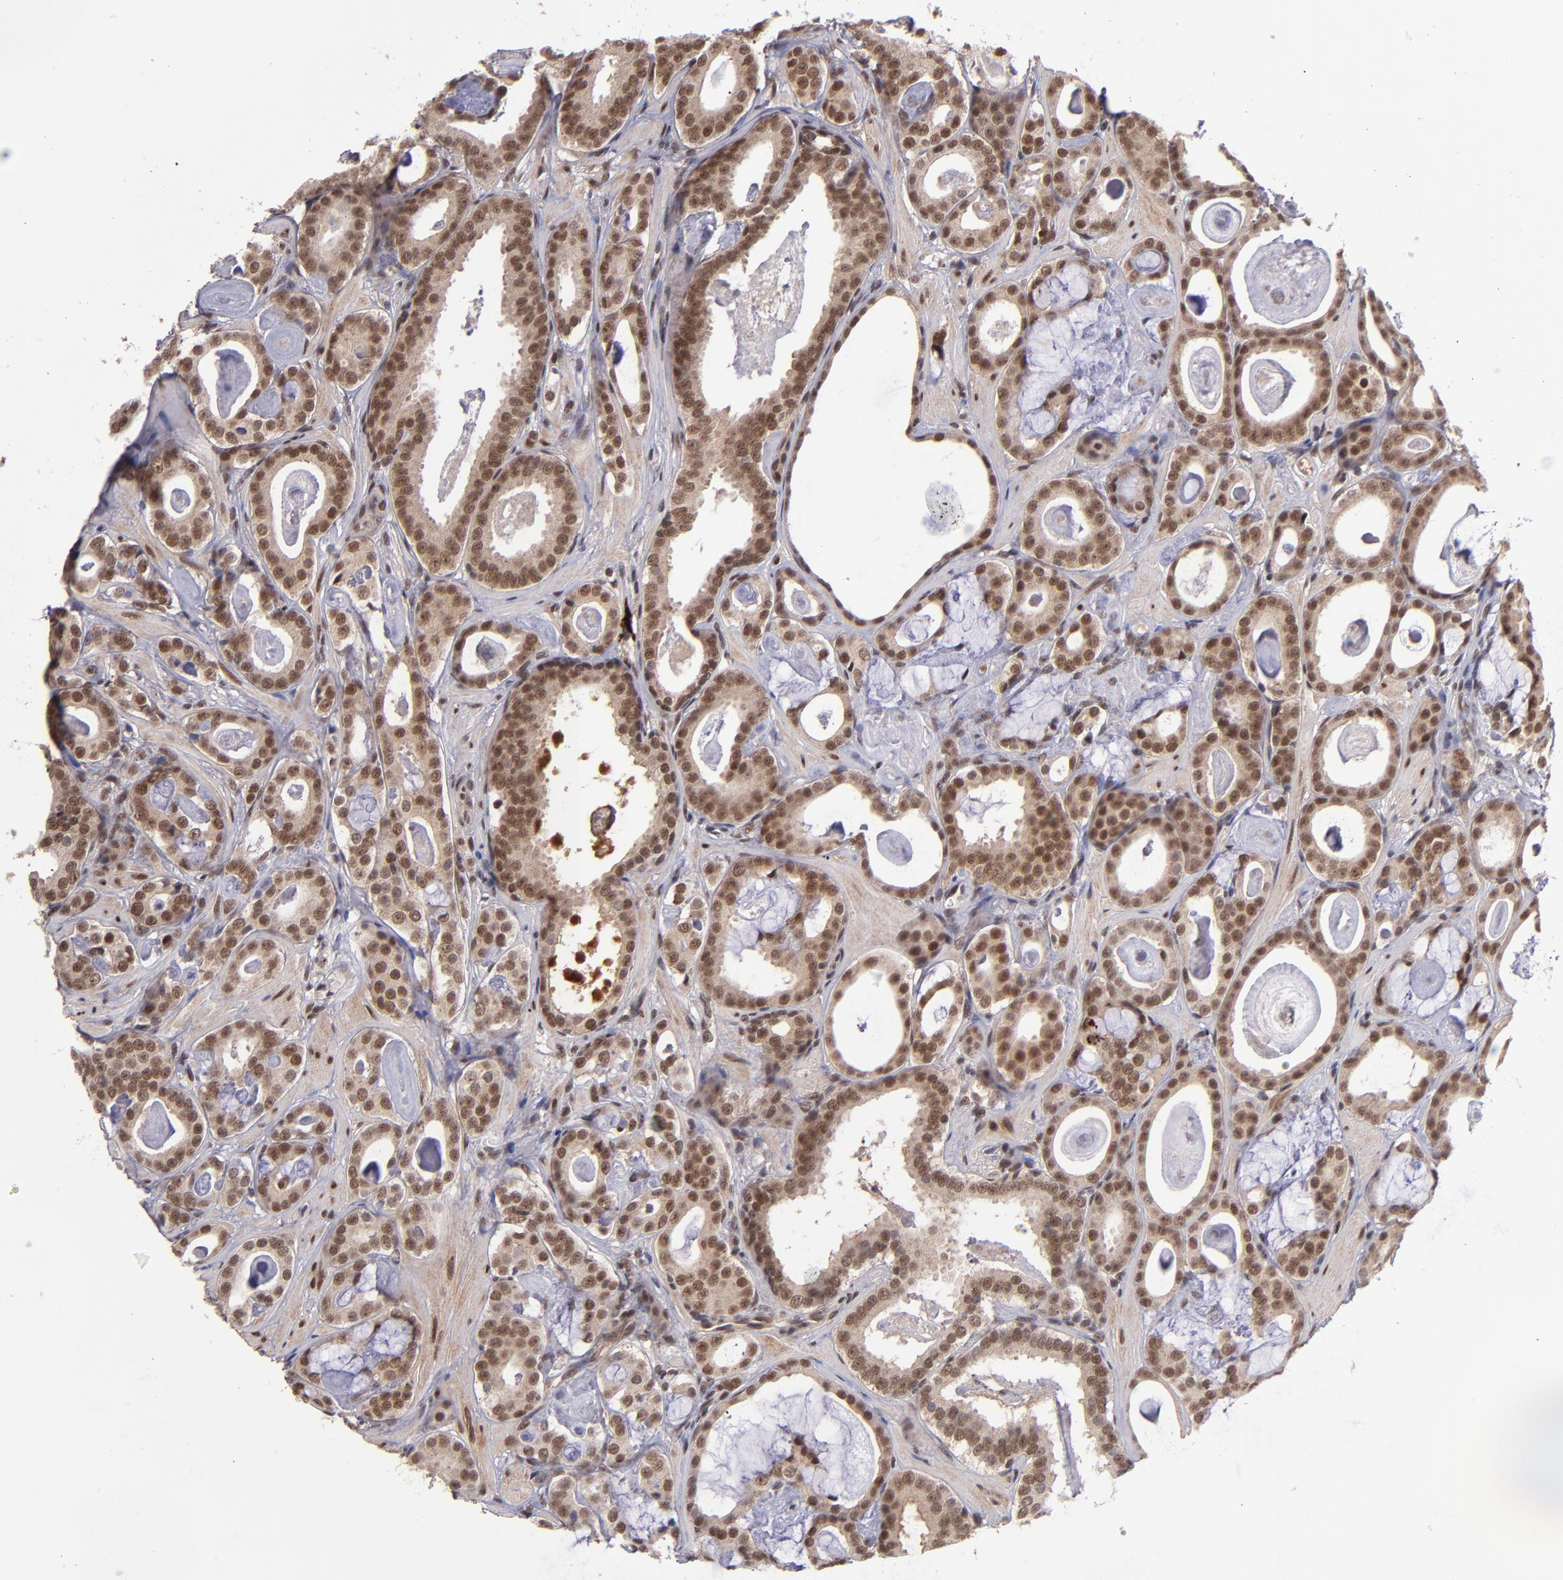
{"staining": {"intensity": "moderate", "quantity": ">75%", "location": "cytoplasmic/membranous,nuclear"}, "tissue": "prostate cancer", "cell_type": "Tumor cells", "image_type": "cancer", "snomed": [{"axis": "morphology", "description": "Adenocarcinoma, Low grade"}, {"axis": "topography", "description": "Prostate"}], "caption": "This image displays immunohistochemistry staining of adenocarcinoma (low-grade) (prostate), with medium moderate cytoplasmic/membranous and nuclear staining in approximately >75% of tumor cells.", "gene": "EP300", "patient": {"sex": "male", "age": 57}}